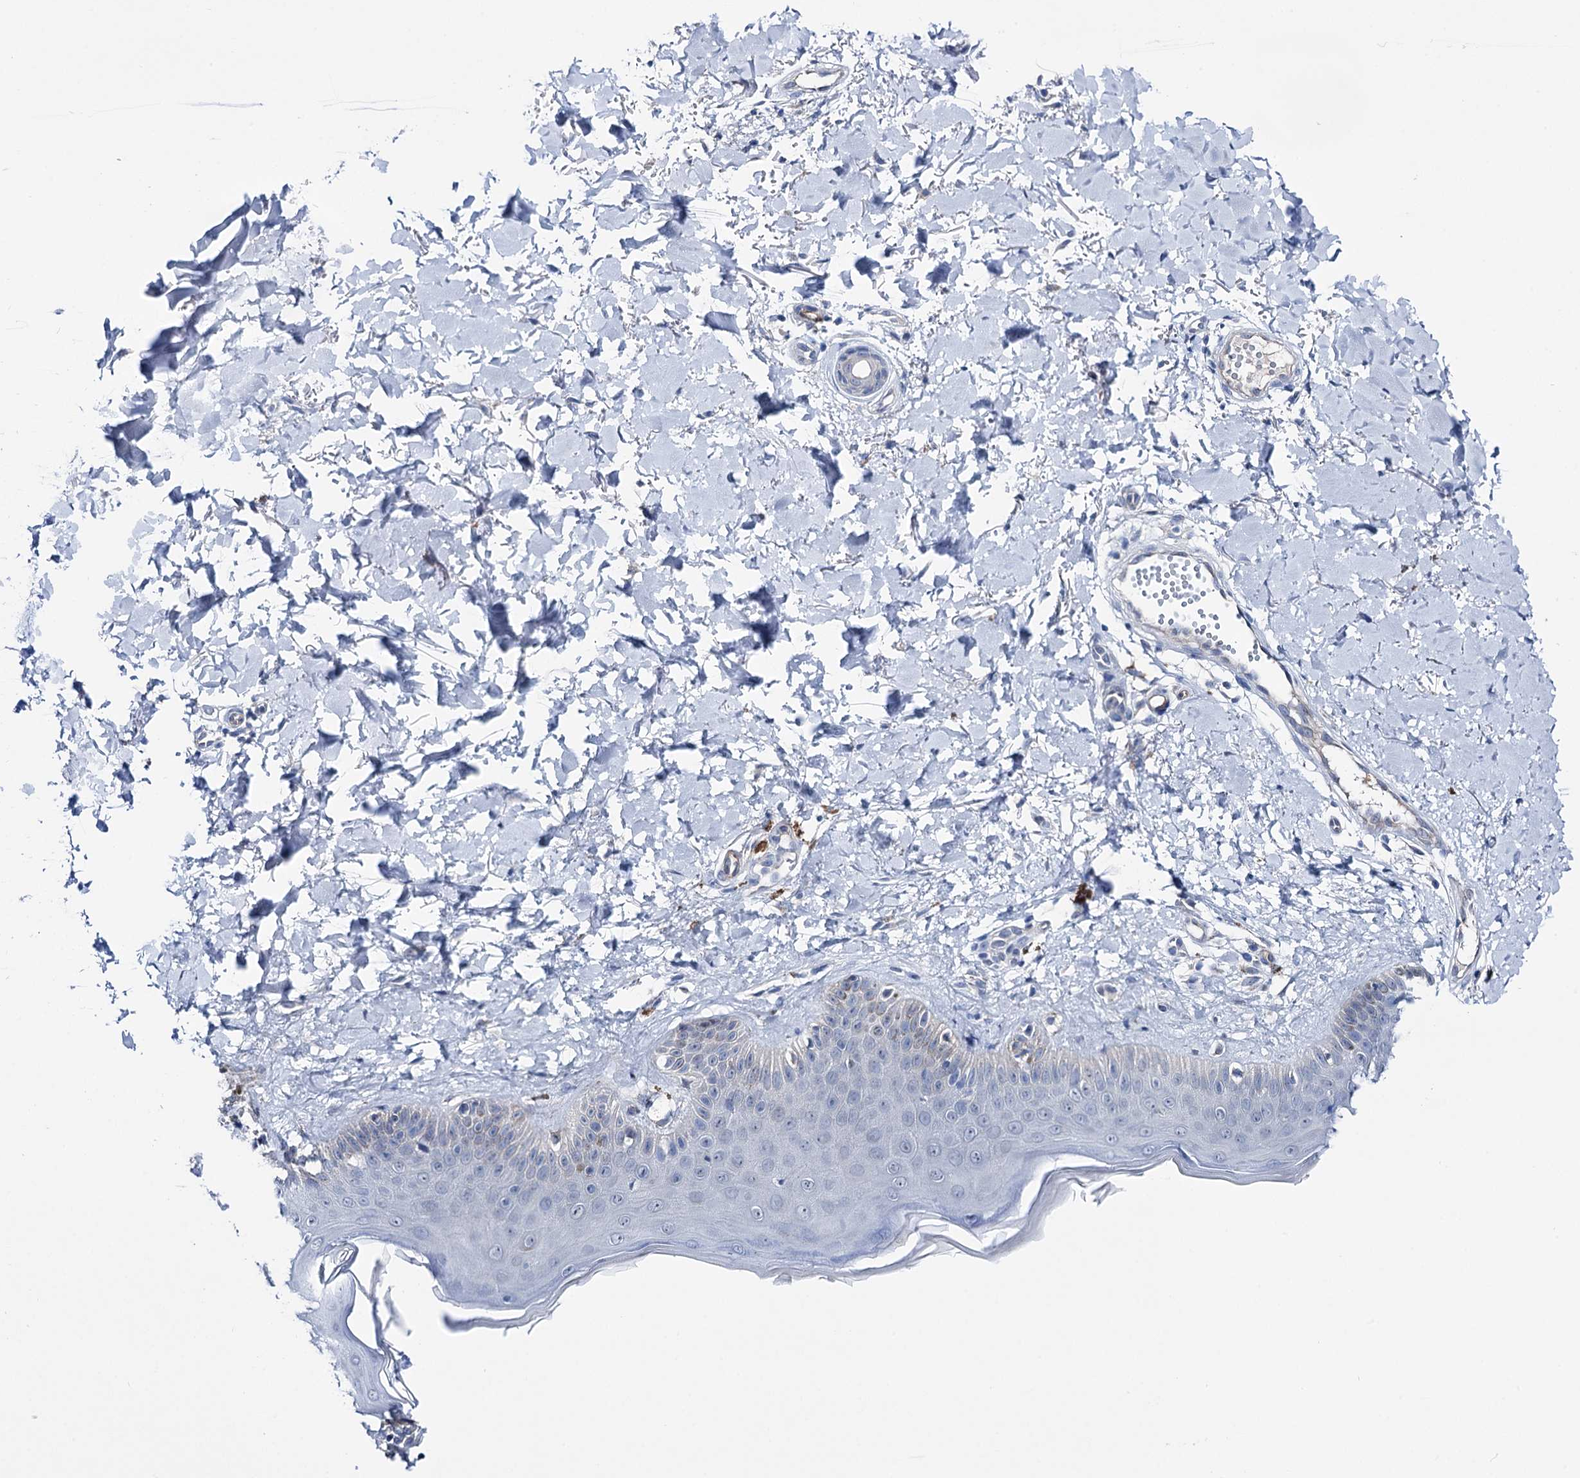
{"staining": {"intensity": "negative", "quantity": "none", "location": "none"}, "tissue": "skin", "cell_type": "Fibroblasts", "image_type": "normal", "snomed": [{"axis": "morphology", "description": "Normal tissue, NOS"}, {"axis": "topography", "description": "Skin"}], "caption": "This histopathology image is of benign skin stained with immunohistochemistry to label a protein in brown with the nuclei are counter-stained blue. There is no staining in fibroblasts.", "gene": "SHROOM1", "patient": {"sex": "male", "age": 52}}